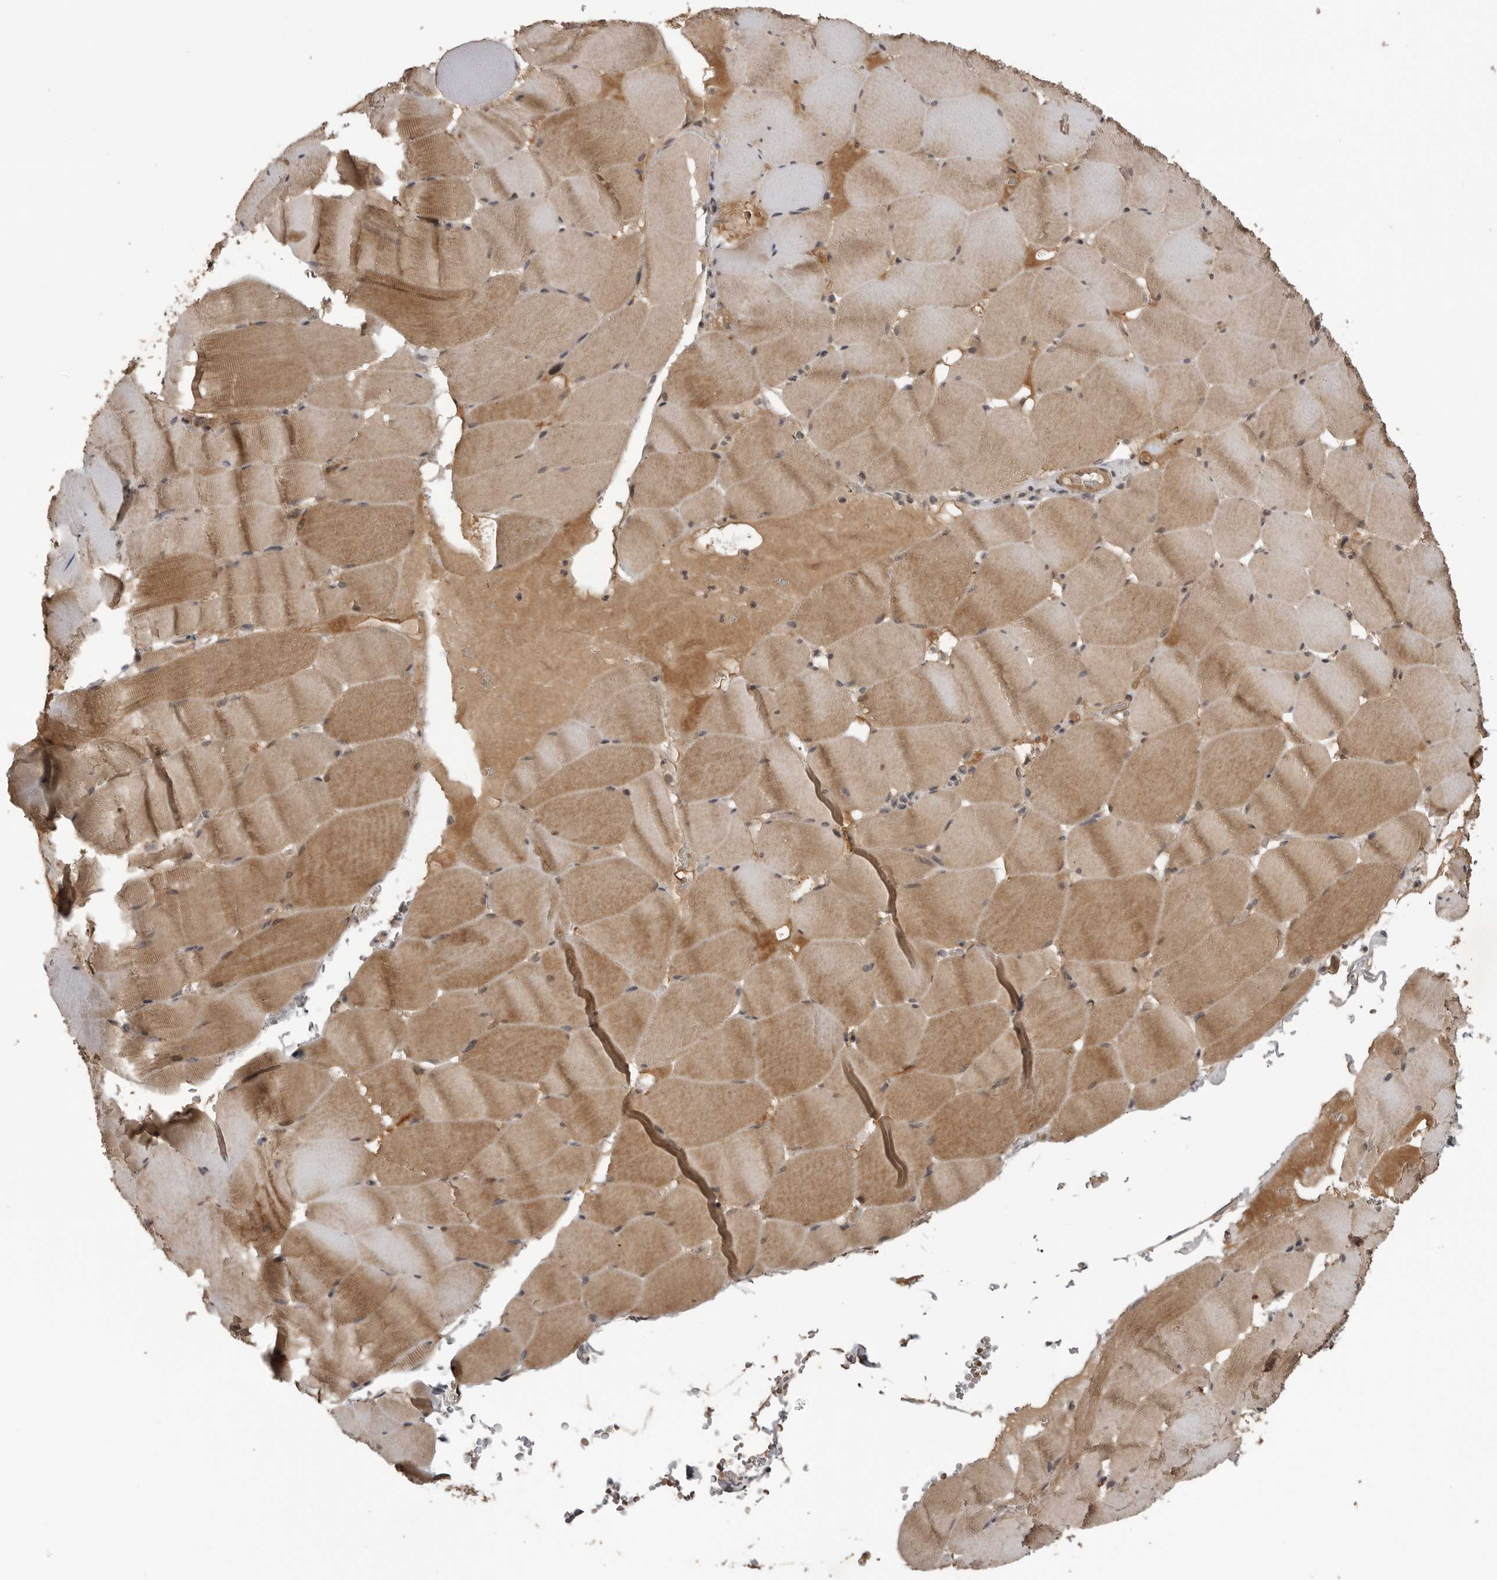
{"staining": {"intensity": "moderate", "quantity": ">75%", "location": "cytoplasmic/membranous"}, "tissue": "skeletal muscle", "cell_type": "Myocytes", "image_type": "normal", "snomed": [{"axis": "morphology", "description": "Normal tissue, NOS"}, {"axis": "topography", "description": "Skeletal muscle"}], "caption": "Brown immunohistochemical staining in normal skeletal muscle demonstrates moderate cytoplasmic/membranous staining in about >75% of myocytes.", "gene": "AKAP7", "patient": {"sex": "male", "age": 62}}